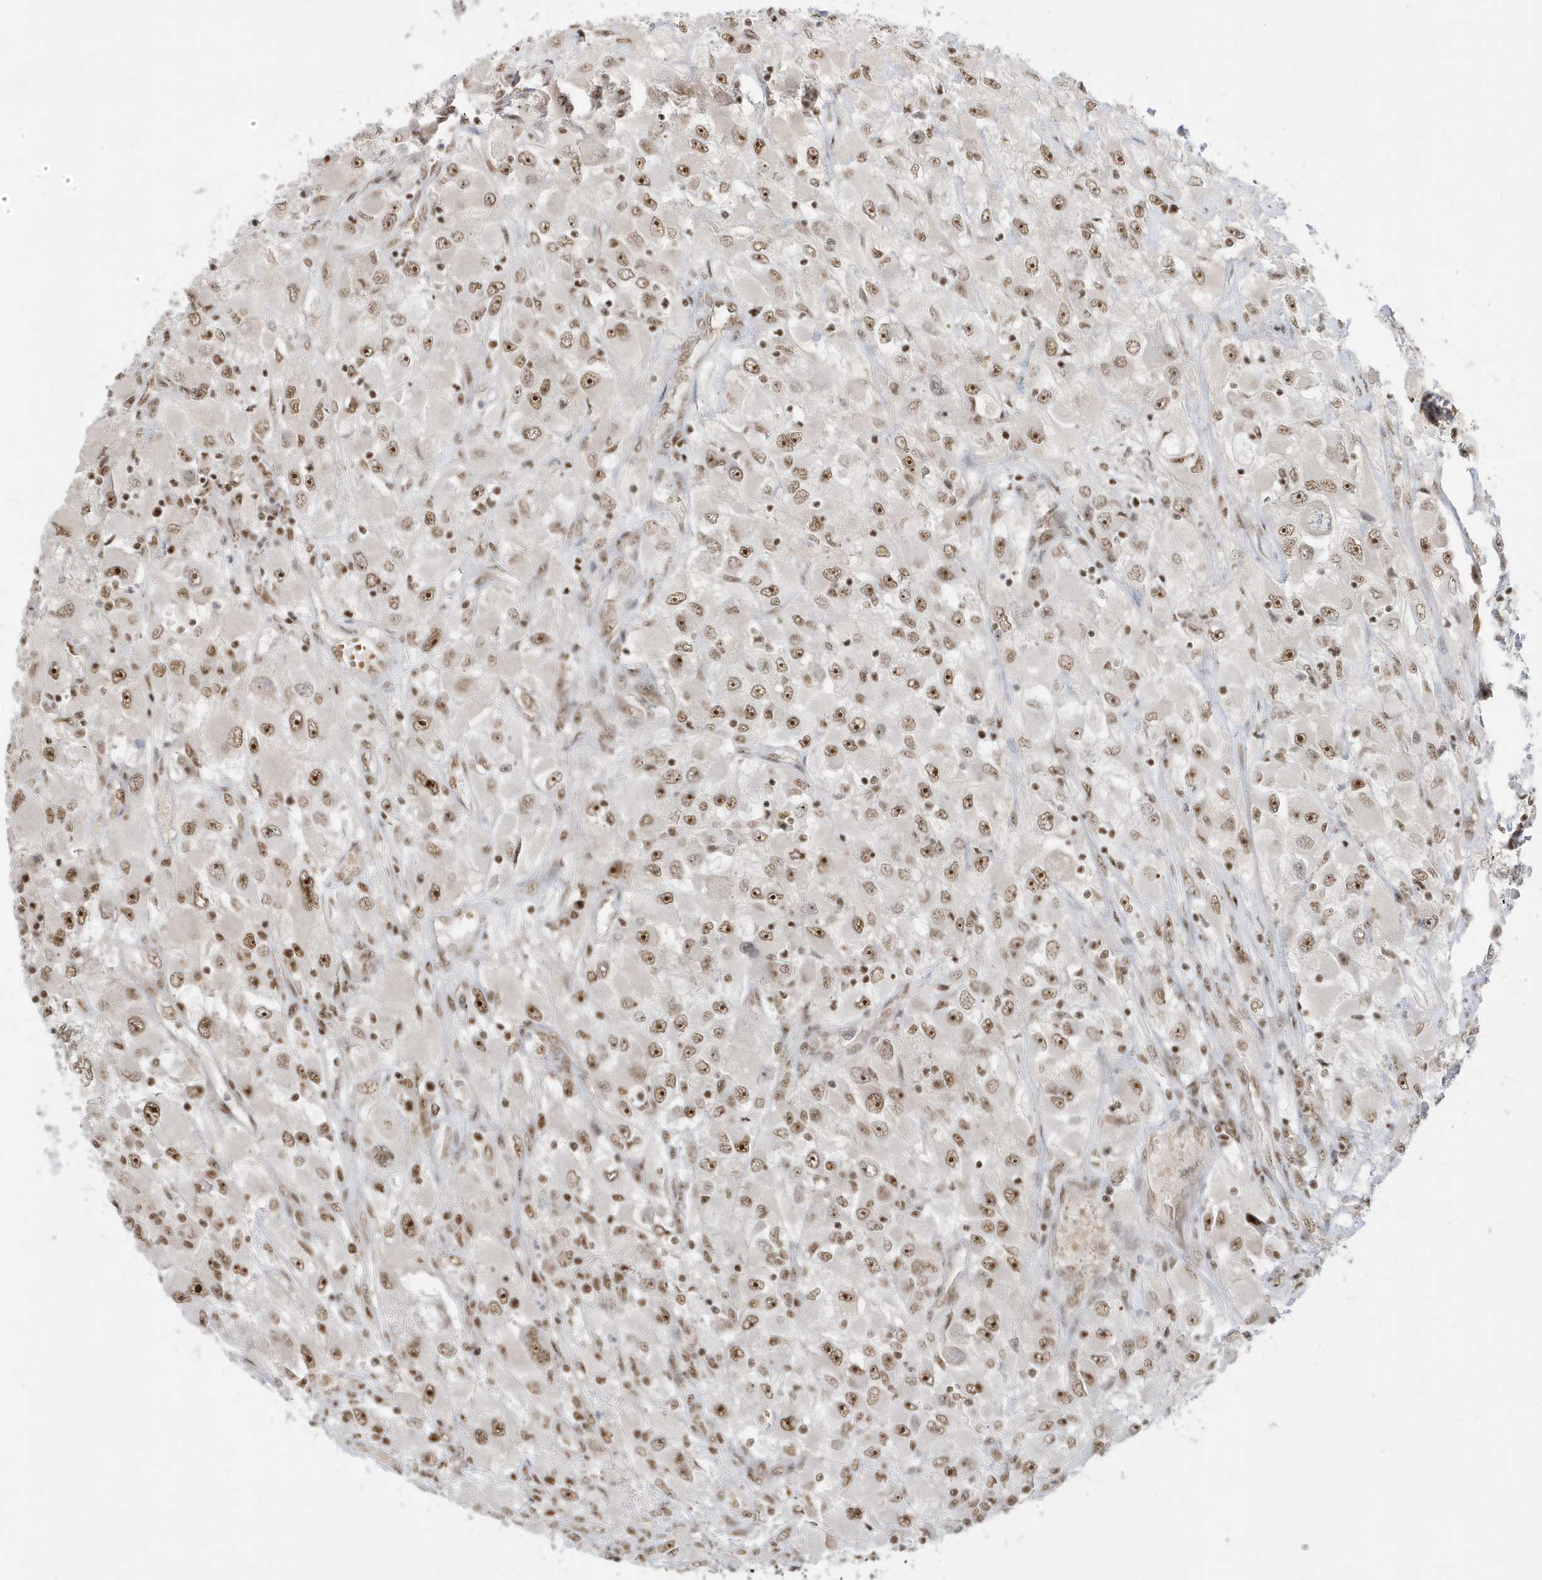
{"staining": {"intensity": "strong", "quantity": "25%-75%", "location": "nuclear"}, "tissue": "renal cancer", "cell_type": "Tumor cells", "image_type": "cancer", "snomed": [{"axis": "morphology", "description": "Adenocarcinoma, NOS"}, {"axis": "topography", "description": "Kidney"}], "caption": "This photomicrograph displays renal adenocarcinoma stained with IHC to label a protein in brown. The nuclear of tumor cells show strong positivity for the protein. Nuclei are counter-stained blue.", "gene": "PPIL2", "patient": {"sex": "female", "age": 52}}